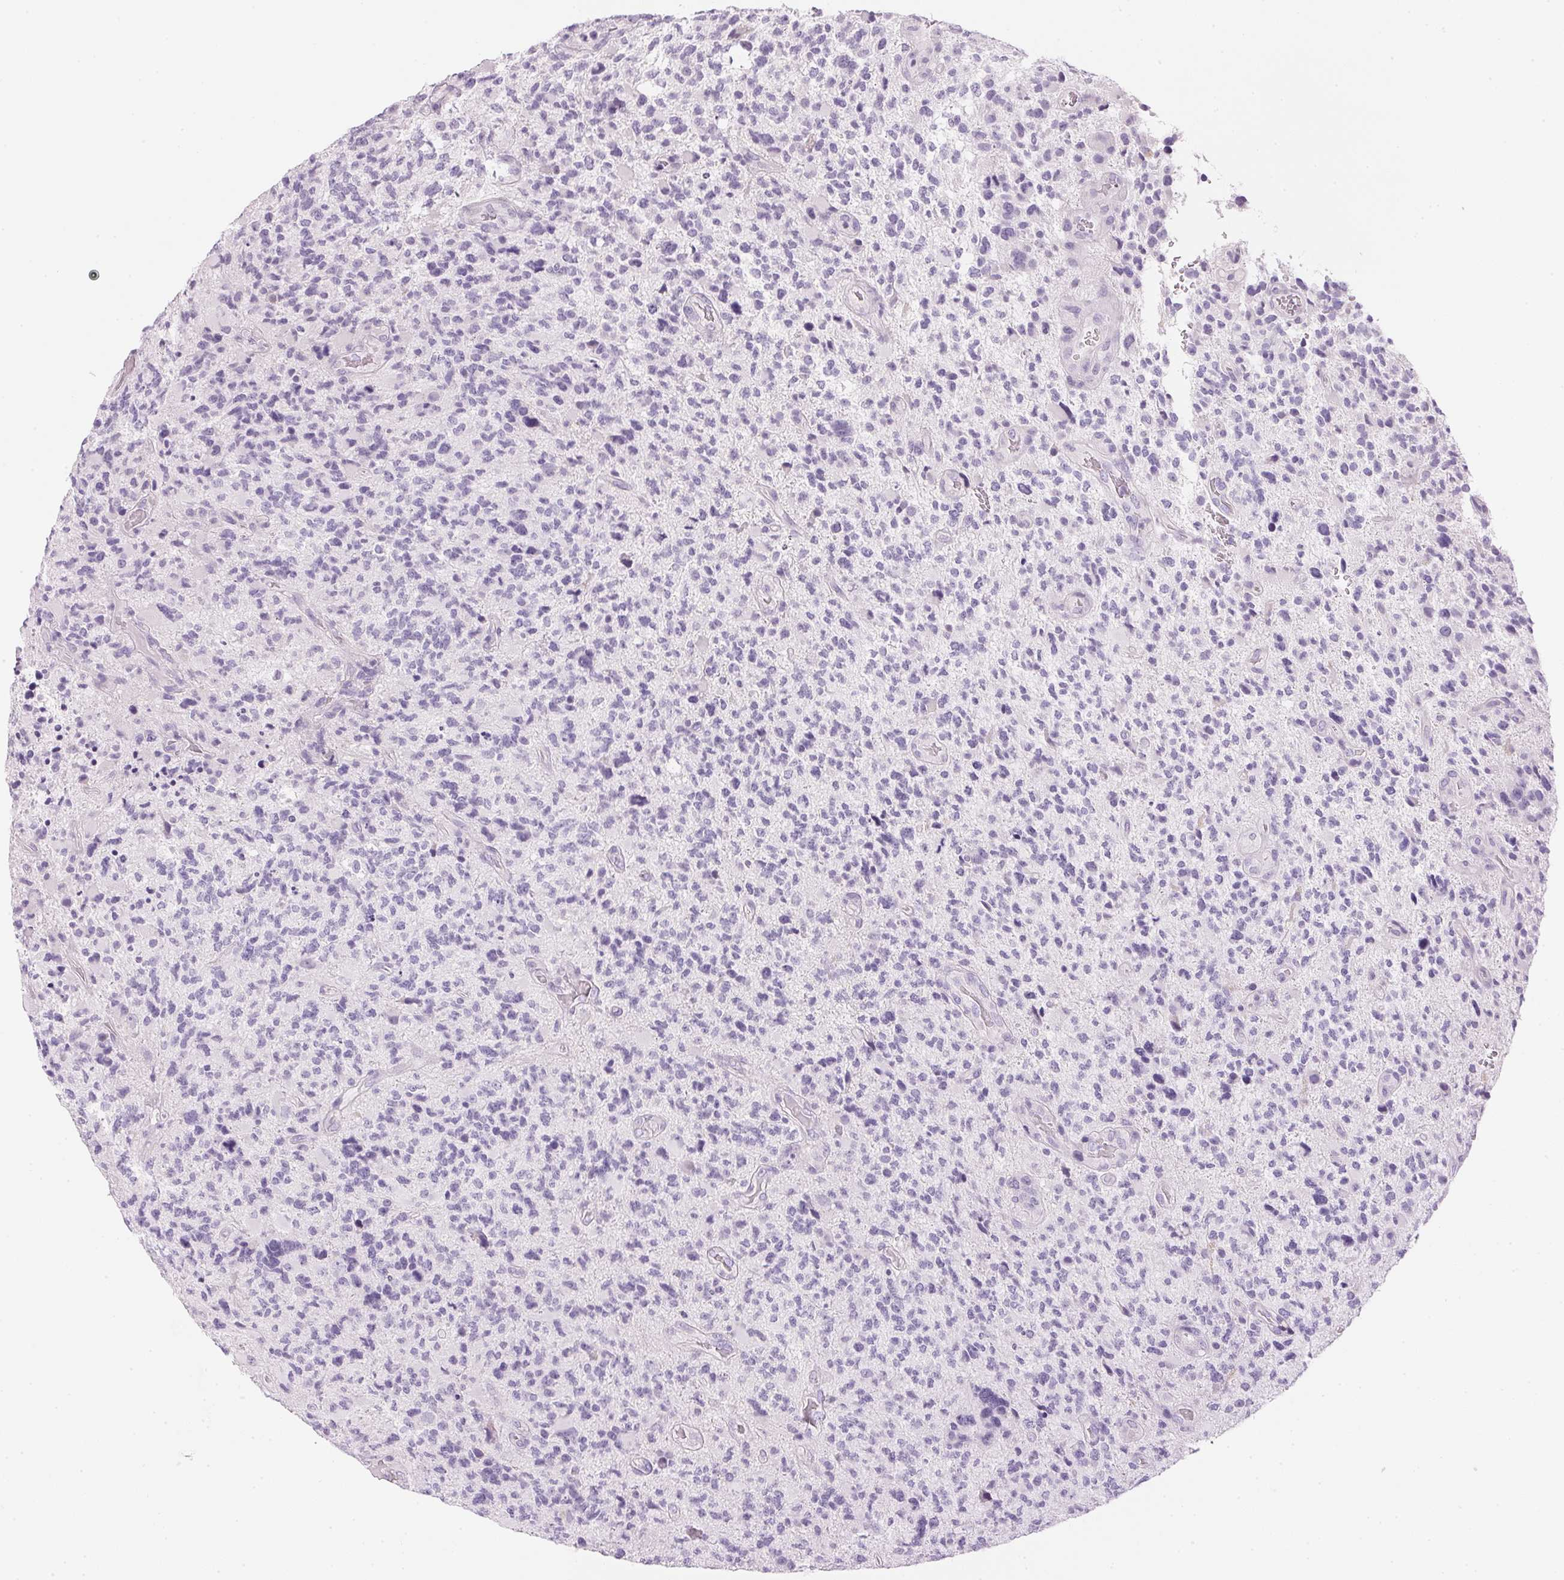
{"staining": {"intensity": "negative", "quantity": "none", "location": "none"}, "tissue": "glioma", "cell_type": "Tumor cells", "image_type": "cancer", "snomed": [{"axis": "morphology", "description": "Glioma, malignant, High grade"}, {"axis": "topography", "description": "Brain"}], "caption": "Protein analysis of glioma demonstrates no significant expression in tumor cells. (Stains: DAB immunohistochemistry (IHC) with hematoxylin counter stain, Microscopy: brightfield microscopy at high magnification).", "gene": "IGFBP1", "patient": {"sex": "female", "age": 71}}